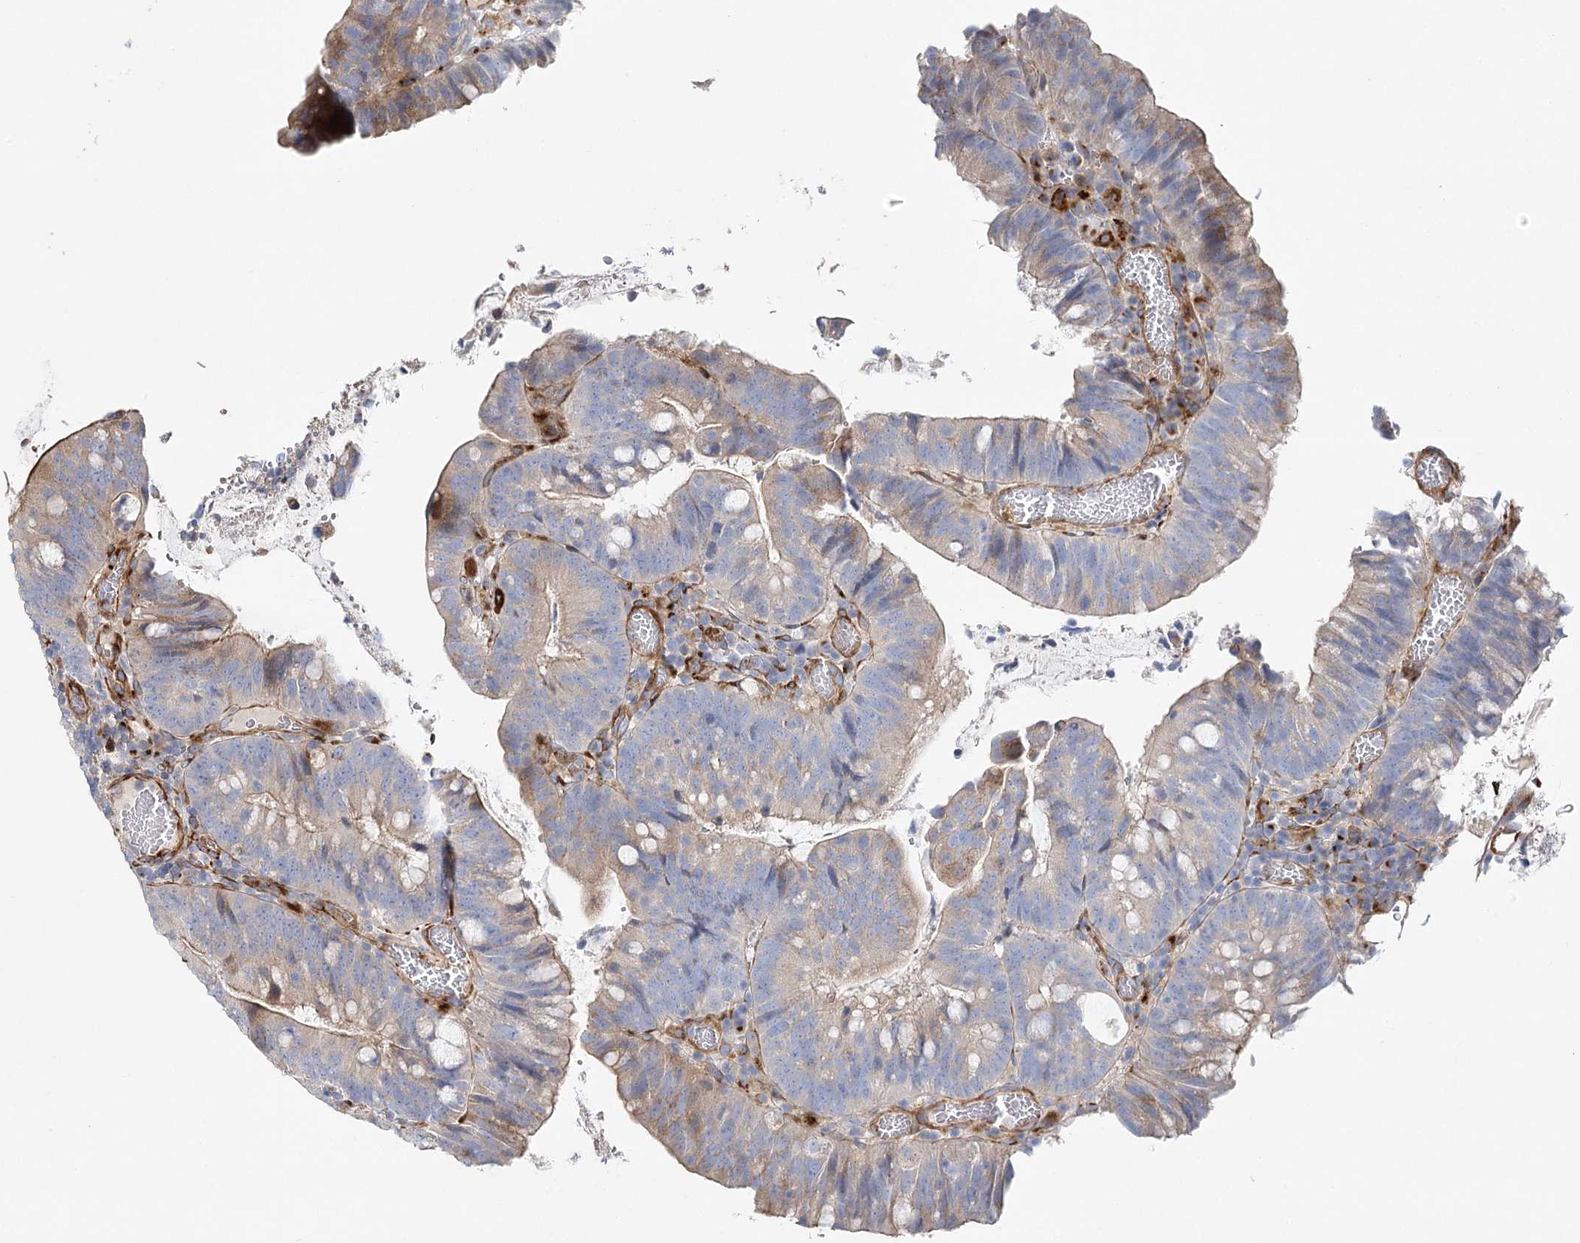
{"staining": {"intensity": "weak", "quantity": "25%-75%", "location": "cytoplasmic/membranous"}, "tissue": "colorectal cancer", "cell_type": "Tumor cells", "image_type": "cancer", "snomed": [{"axis": "morphology", "description": "Adenocarcinoma, NOS"}, {"axis": "topography", "description": "Colon"}], "caption": "Protein expression analysis of adenocarcinoma (colorectal) displays weak cytoplasmic/membranous positivity in about 25%-75% of tumor cells.", "gene": "ABRAXAS2", "patient": {"sex": "female", "age": 66}}